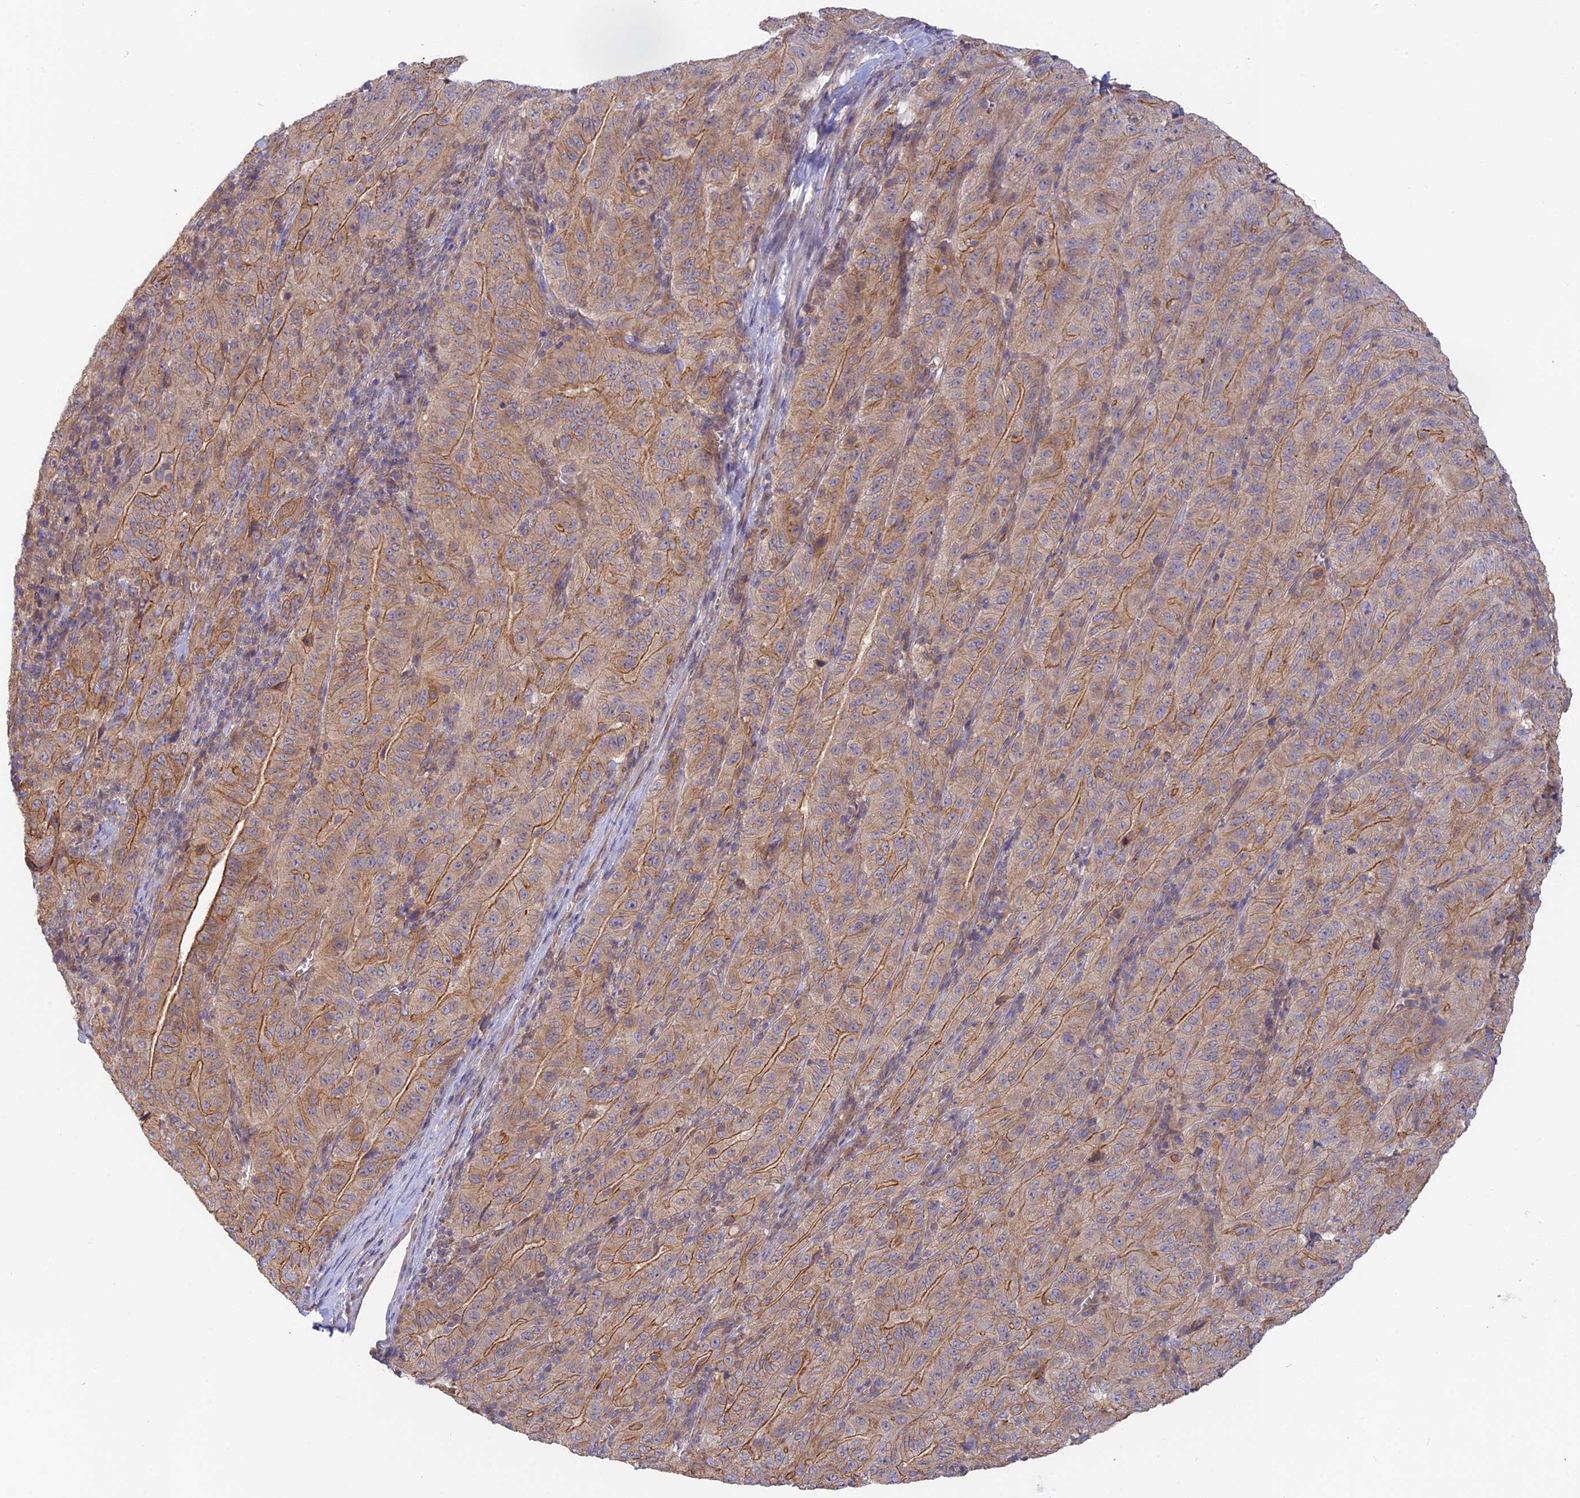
{"staining": {"intensity": "moderate", "quantity": ">75%", "location": "cytoplasmic/membranous"}, "tissue": "pancreatic cancer", "cell_type": "Tumor cells", "image_type": "cancer", "snomed": [{"axis": "morphology", "description": "Adenocarcinoma, NOS"}, {"axis": "topography", "description": "Pancreas"}], "caption": "A micrograph of human pancreatic cancer (adenocarcinoma) stained for a protein shows moderate cytoplasmic/membranous brown staining in tumor cells. Using DAB (brown) and hematoxylin (blue) stains, captured at high magnification using brightfield microscopy.", "gene": "MYO9A", "patient": {"sex": "male", "age": 63}}